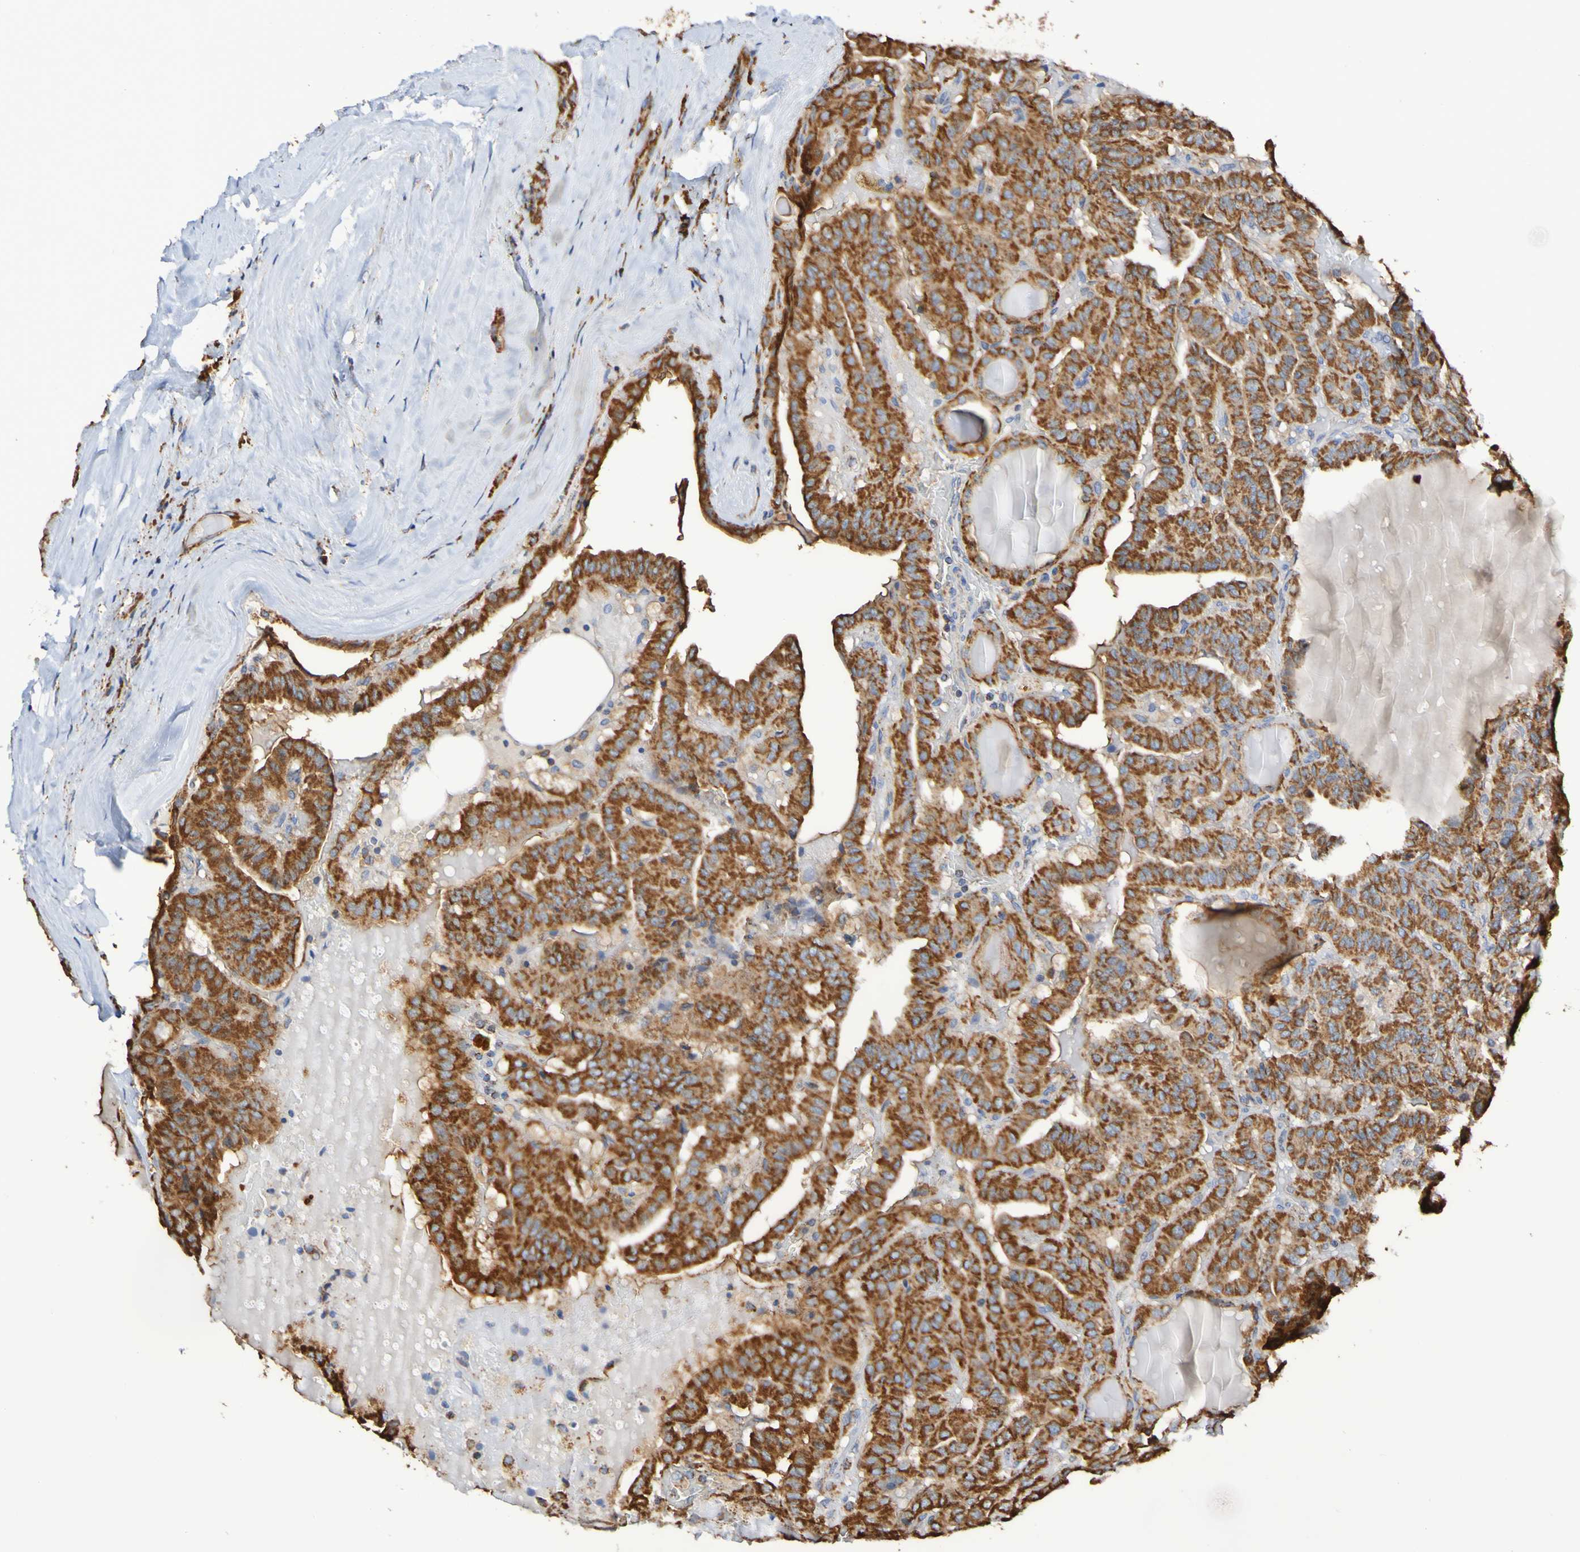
{"staining": {"intensity": "strong", "quantity": ">75%", "location": "cytoplasmic/membranous"}, "tissue": "head and neck cancer", "cell_type": "Tumor cells", "image_type": "cancer", "snomed": [{"axis": "morphology", "description": "Squamous cell carcinoma, NOS"}, {"axis": "topography", "description": "Oral tissue"}, {"axis": "topography", "description": "Head-Neck"}], "caption": "Immunohistochemical staining of human head and neck cancer exhibits strong cytoplasmic/membranous protein positivity in about >75% of tumor cells.", "gene": "IL18R1", "patient": {"sex": "female", "age": 50}}